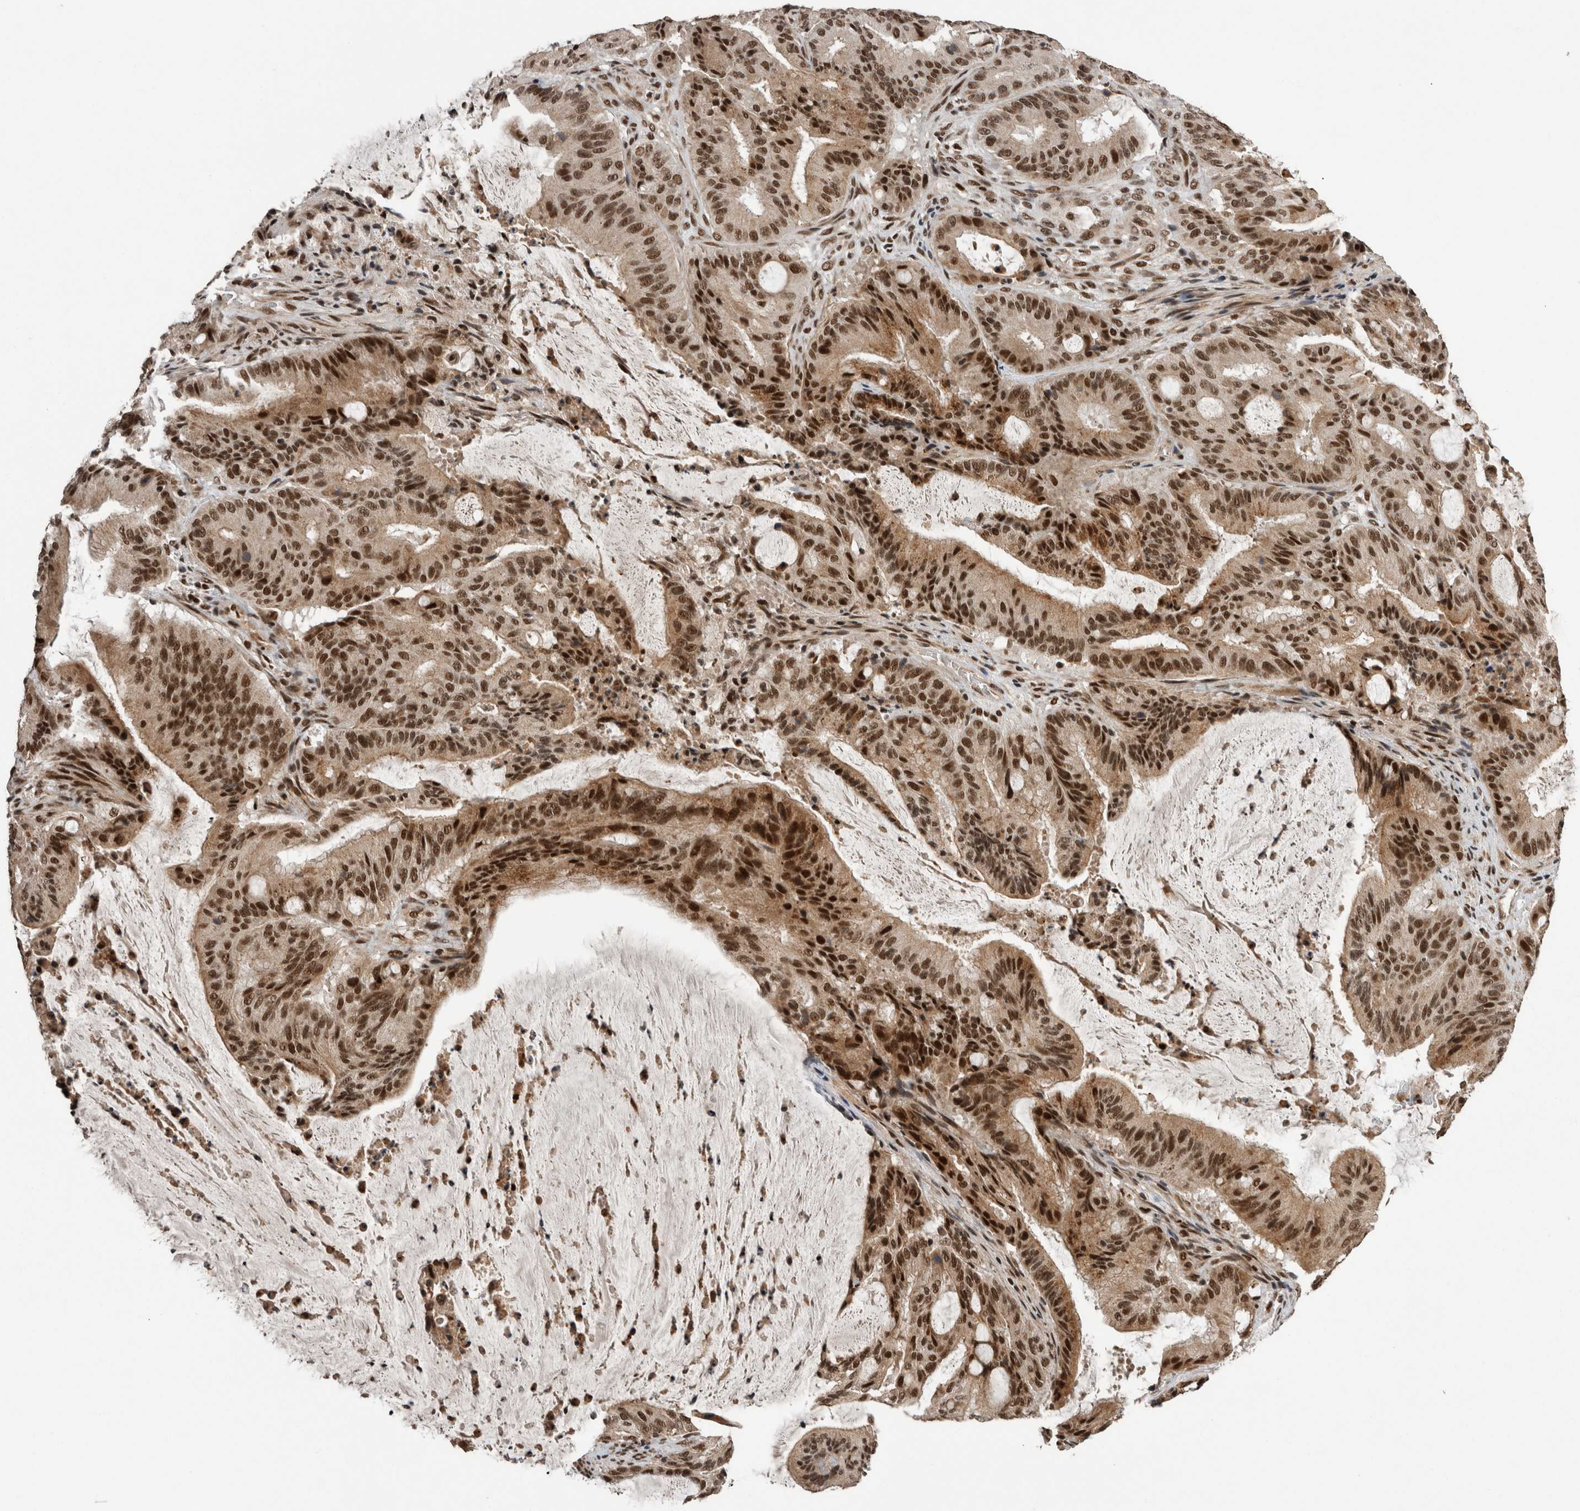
{"staining": {"intensity": "strong", "quantity": ">75%", "location": "nuclear"}, "tissue": "liver cancer", "cell_type": "Tumor cells", "image_type": "cancer", "snomed": [{"axis": "morphology", "description": "Normal tissue, NOS"}, {"axis": "morphology", "description": "Cholangiocarcinoma"}, {"axis": "topography", "description": "Liver"}, {"axis": "topography", "description": "Peripheral nerve tissue"}], "caption": "A micrograph of human liver cancer stained for a protein reveals strong nuclear brown staining in tumor cells. The staining was performed using DAB (3,3'-diaminobenzidine) to visualize the protein expression in brown, while the nuclei were stained in blue with hematoxylin (Magnification: 20x).", "gene": "CPSF2", "patient": {"sex": "female", "age": 73}}